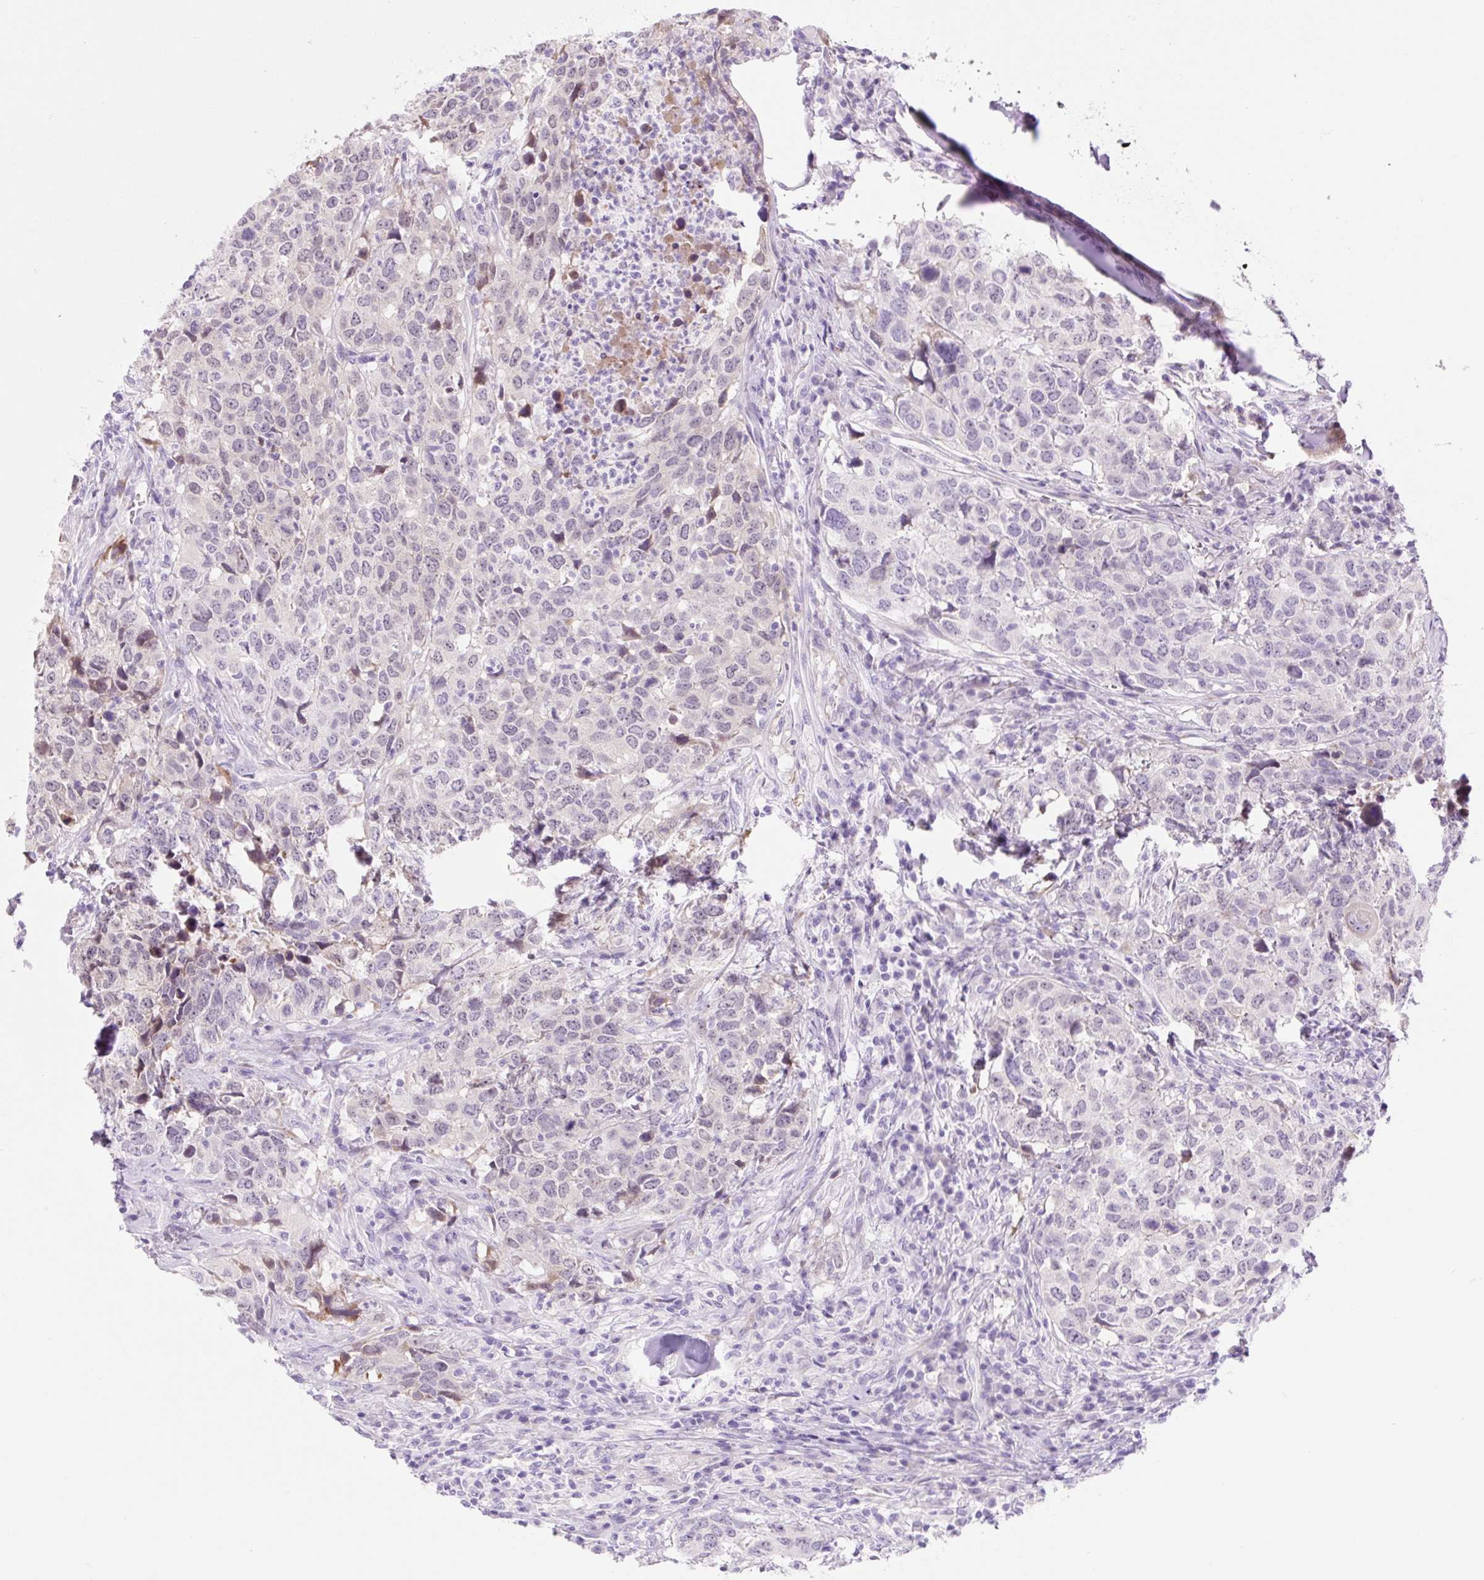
{"staining": {"intensity": "negative", "quantity": "none", "location": "none"}, "tissue": "head and neck cancer", "cell_type": "Tumor cells", "image_type": "cancer", "snomed": [{"axis": "morphology", "description": "Normal tissue, NOS"}, {"axis": "morphology", "description": "Squamous cell carcinoma, NOS"}, {"axis": "topography", "description": "Skeletal muscle"}, {"axis": "topography", "description": "Vascular tissue"}, {"axis": "topography", "description": "Peripheral nerve tissue"}, {"axis": "topography", "description": "Head-Neck"}], "caption": "Human head and neck cancer stained for a protein using IHC displays no staining in tumor cells.", "gene": "ZNF121", "patient": {"sex": "male", "age": 66}}